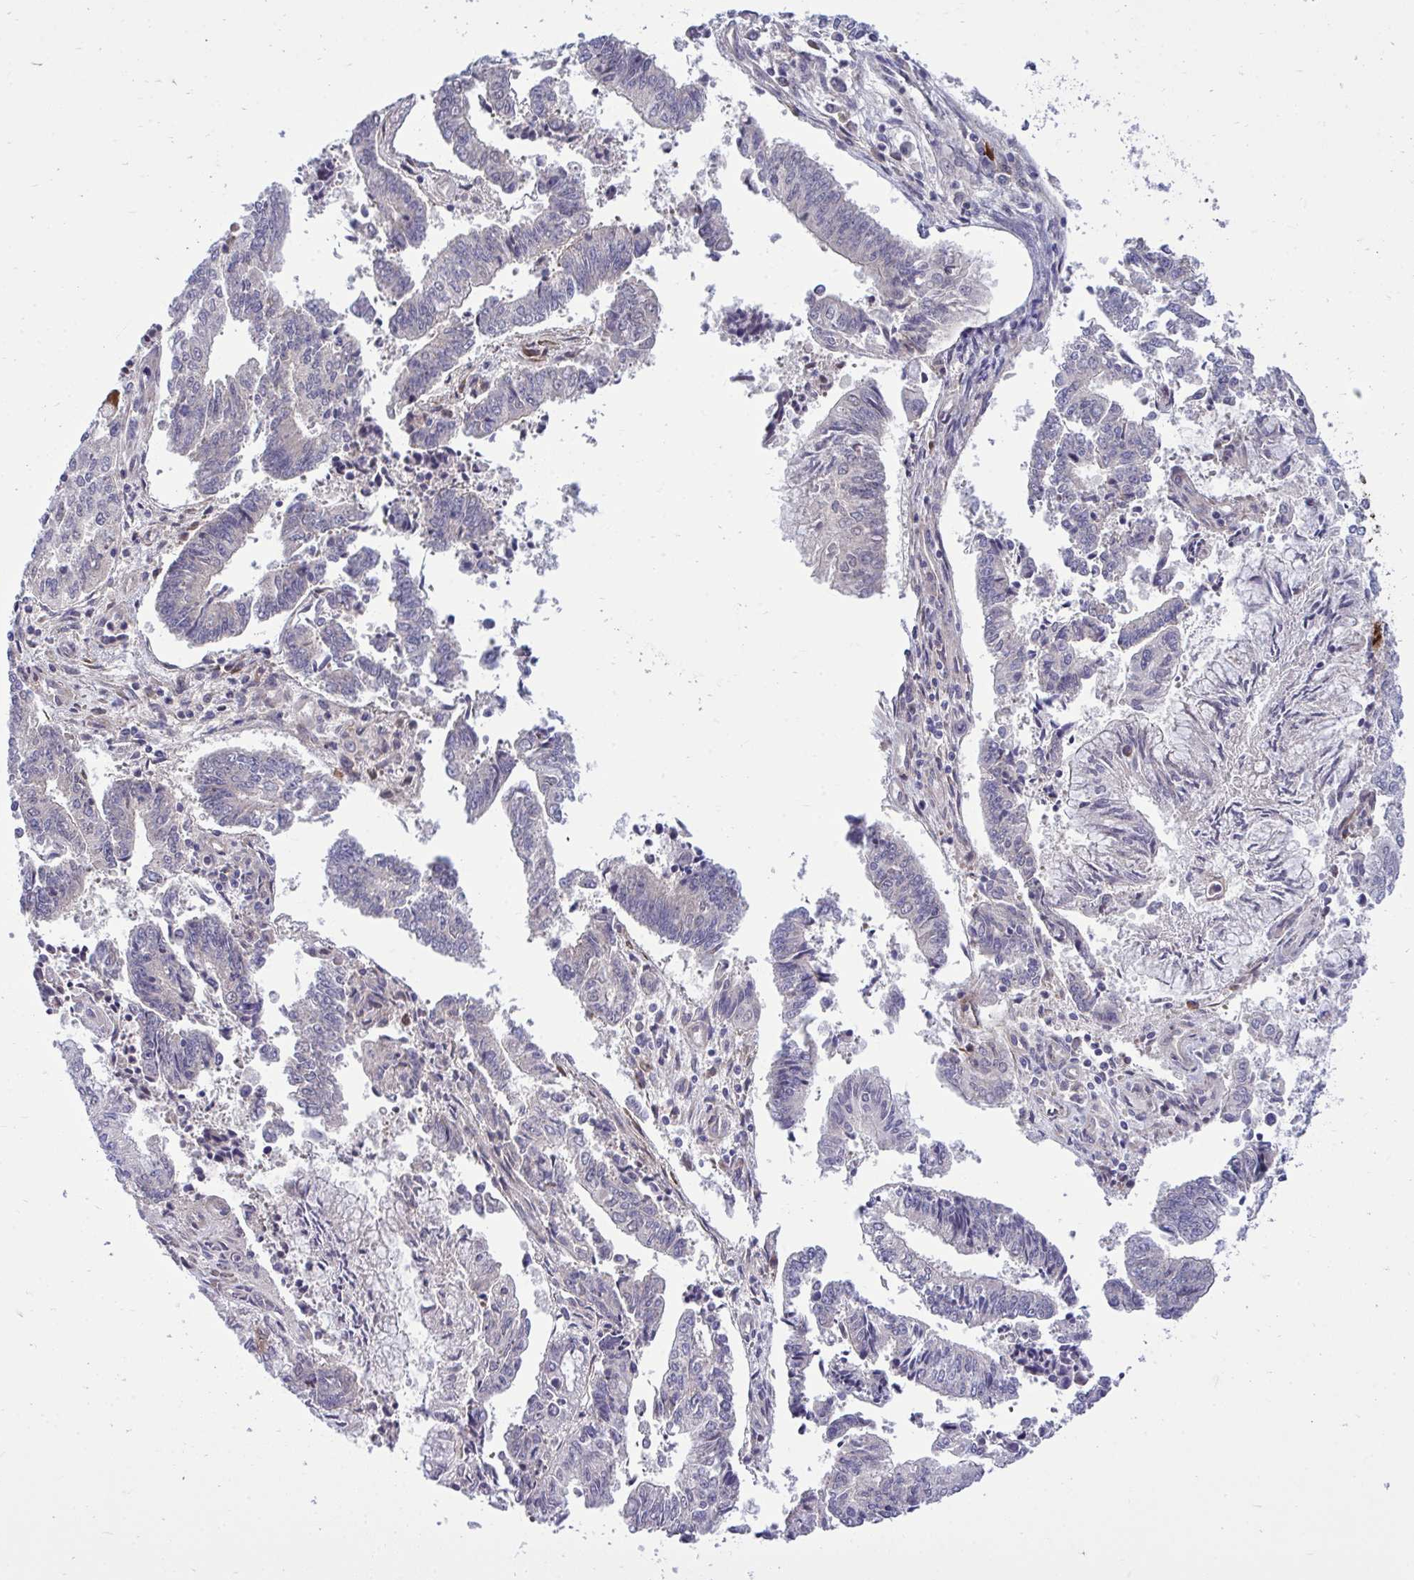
{"staining": {"intensity": "strong", "quantity": "<25%", "location": "cytoplasmic/membranous"}, "tissue": "endometrial cancer", "cell_type": "Tumor cells", "image_type": "cancer", "snomed": [{"axis": "morphology", "description": "Adenocarcinoma, NOS"}, {"axis": "topography", "description": "Endometrium"}], "caption": "Tumor cells show medium levels of strong cytoplasmic/membranous expression in approximately <25% of cells in endometrial adenocarcinoma.", "gene": "HMBOX1", "patient": {"sex": "female", "age": 61}}